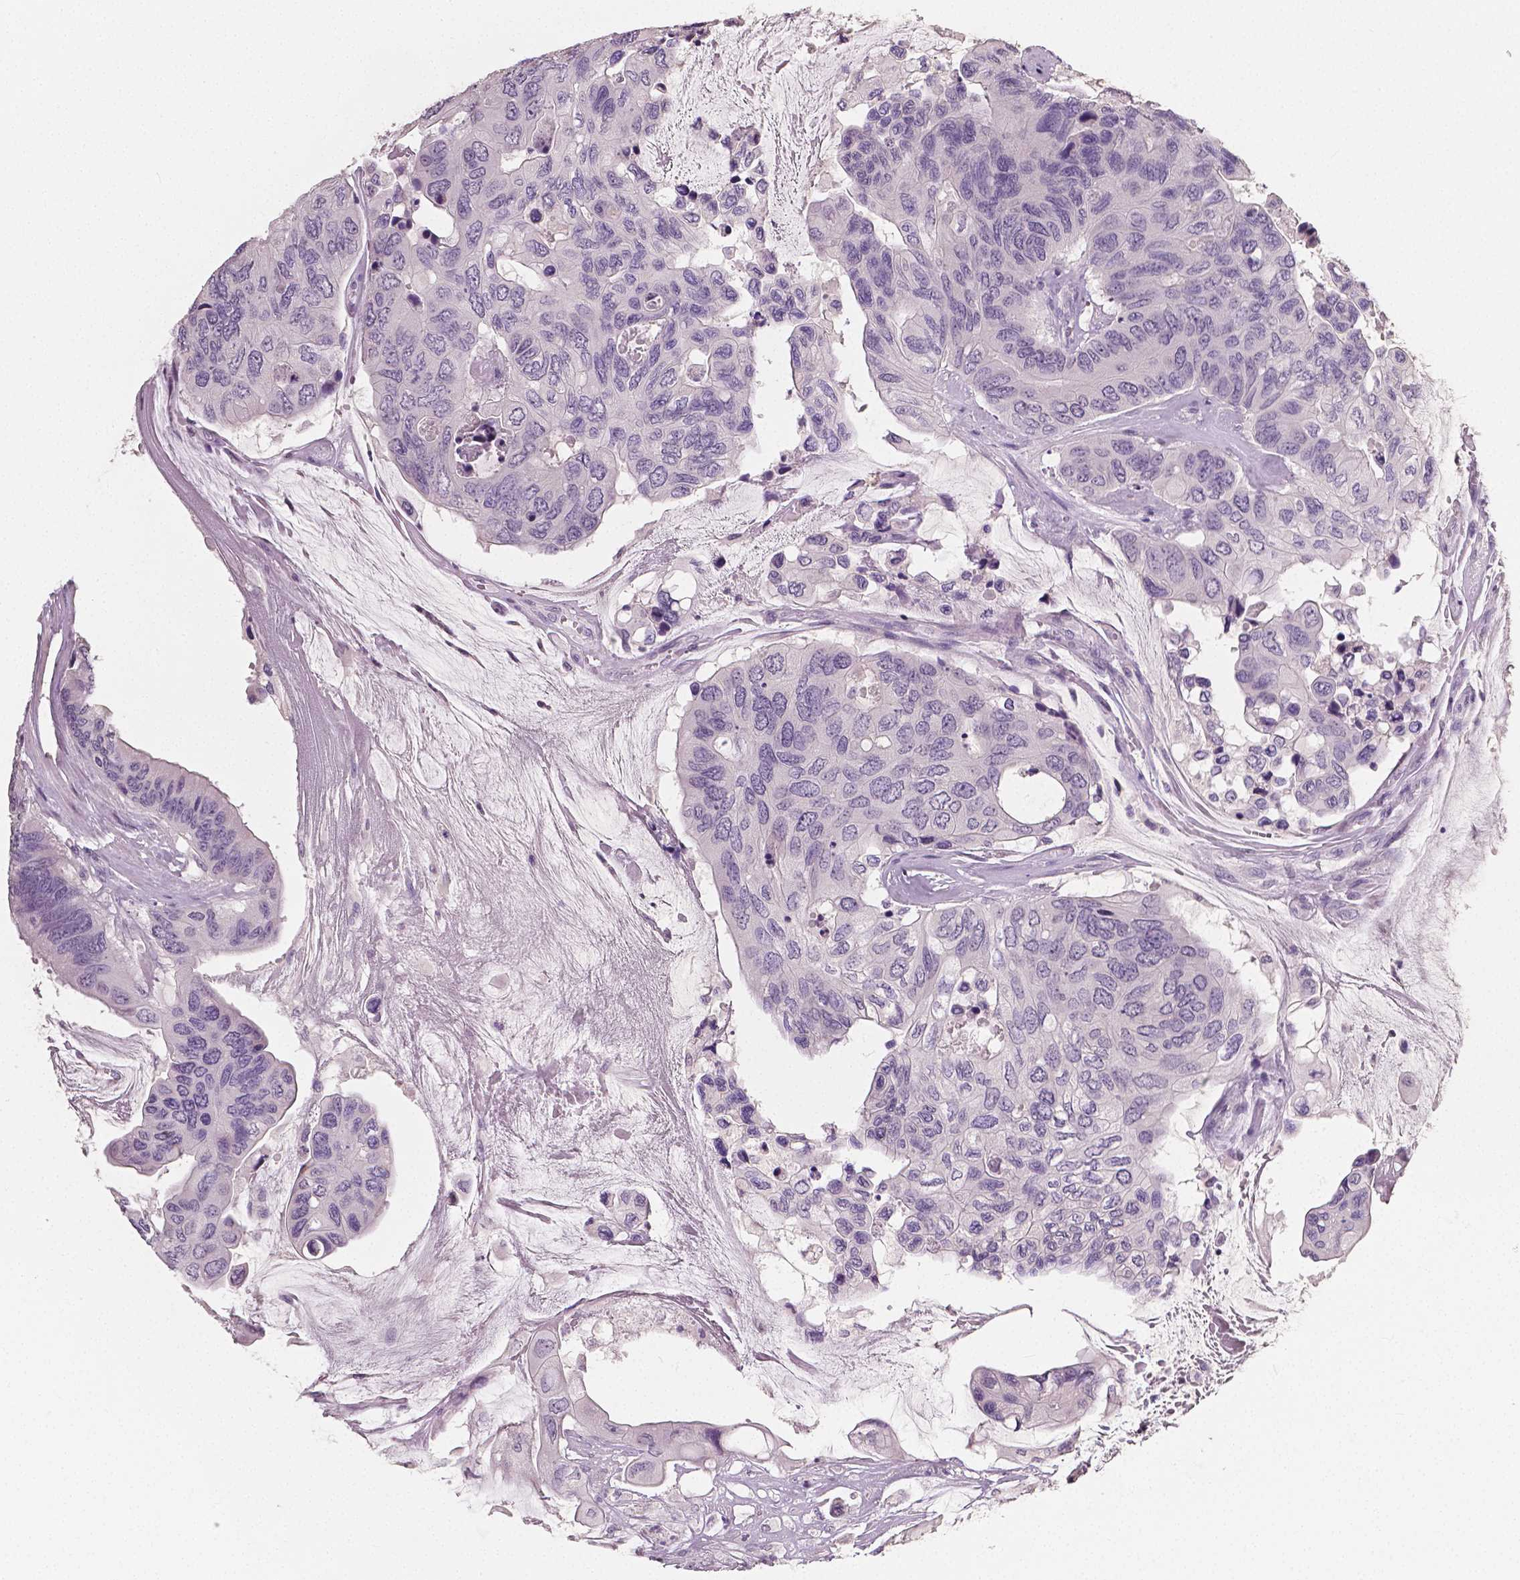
{"staining": {"intensity": "negative", "quantity": "none", "location": "none"}, "tissue": "colorectal cancer", "cell_type": "Tumor cells", "image_type": "cancer", "snomed": [{"axis": "morphology", "description": "Adenocarcinoma, NOS"}, {"axis": "topography", "description": "Rectum"}], "caption": "Adenocarcinoma (colorectal) was stained to show a protein in brown. There is no significant expression in tumor cells.", "gene": "NECAB1", "patient": {"sex": "male", "age": 63}}